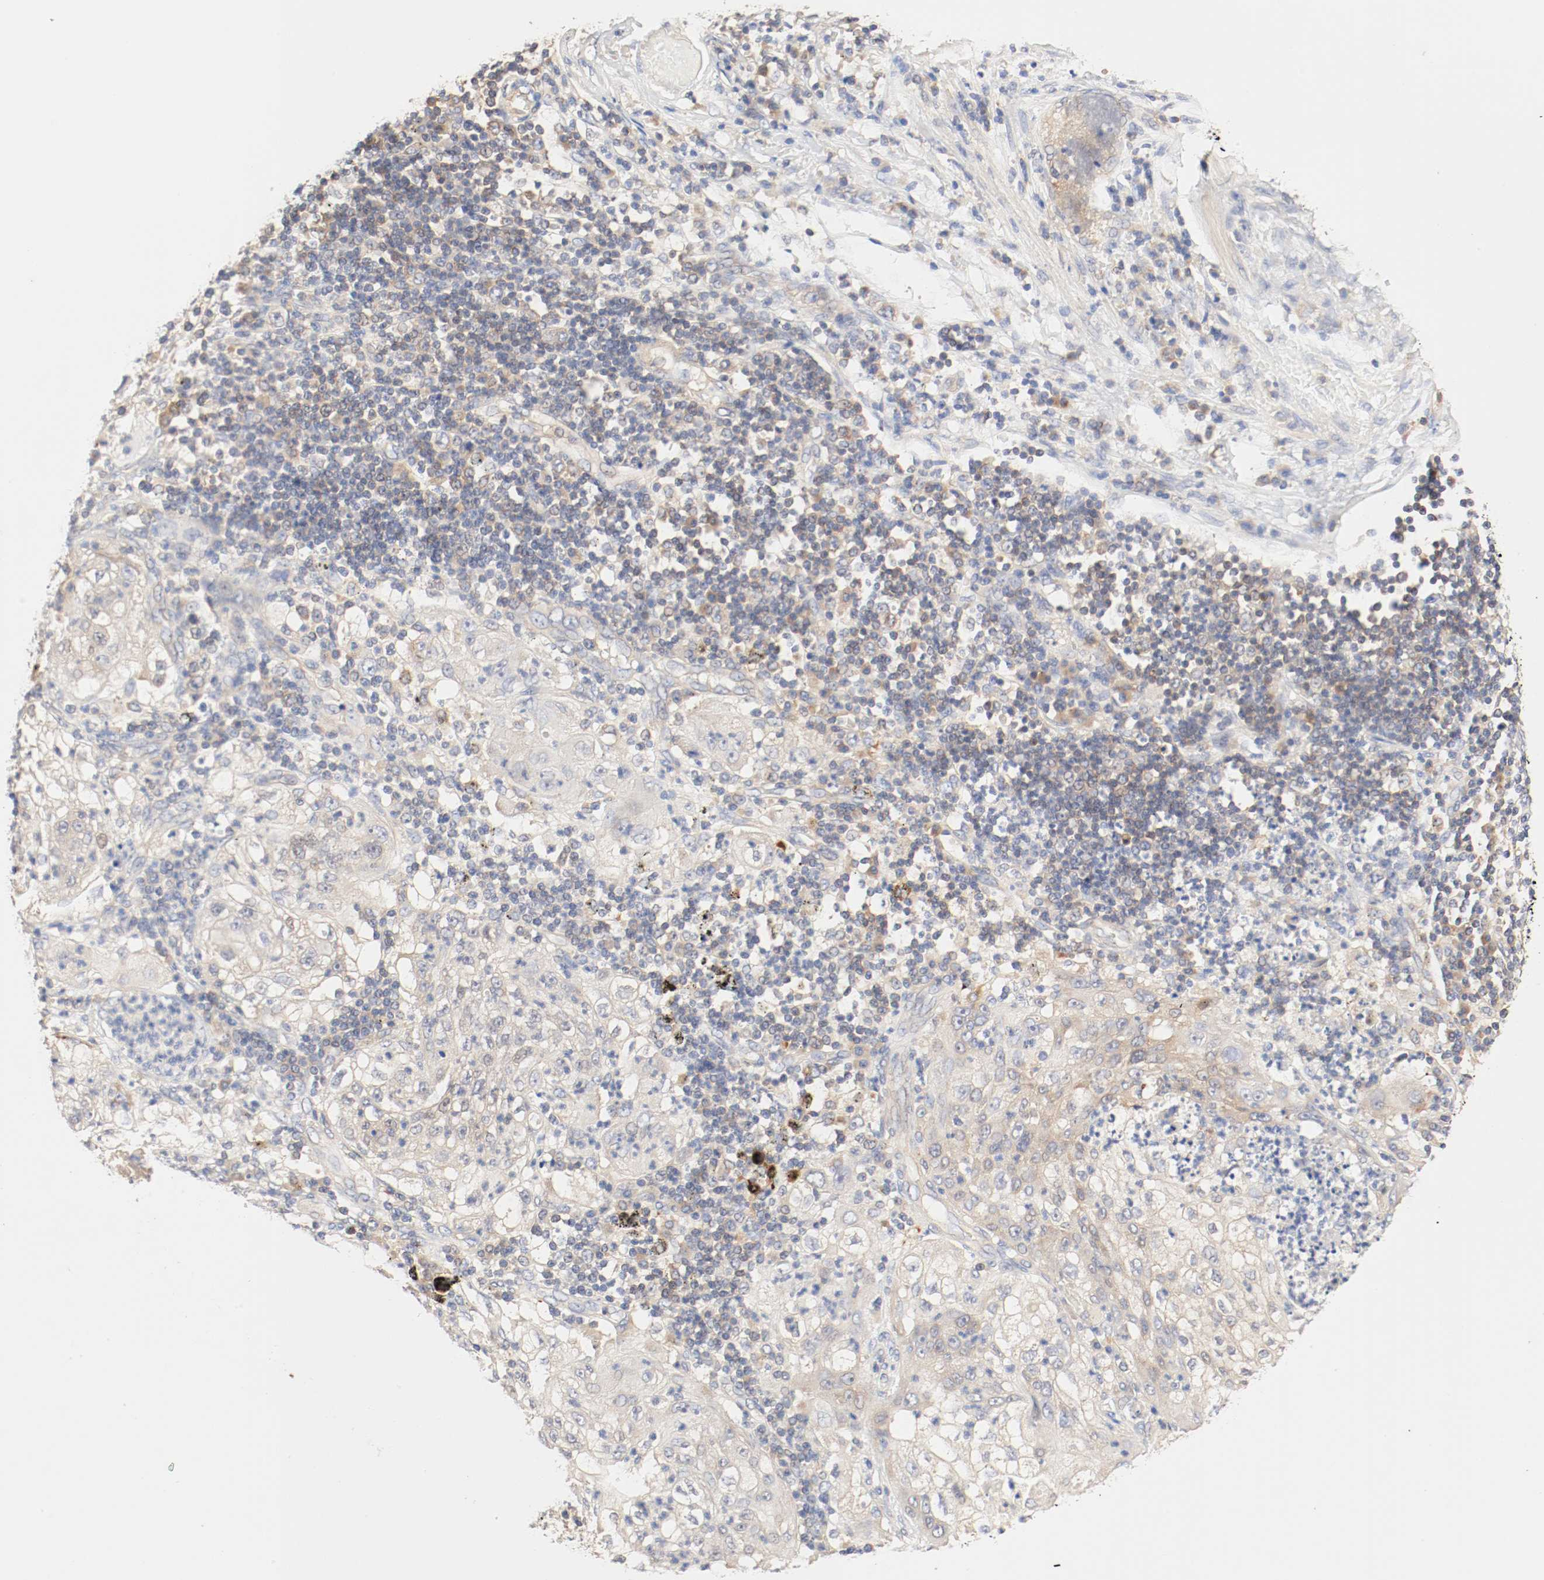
{"staining": {"intensity": "moderate", "quantity": "25%-75%", "location": "cytoplasmic/membranous"}, "tissue": "lung cancer", "cell_type": "Tumor cells", "image_type": "cancer", "snomed": [{"axis": "morphology", "description": "Inflammation, NOS"}, {"axis": "morphology", "description": "Squamous cell carcinoma, NOS"}, {"axis": "topography", "description": "Lymph node"}, {"axis": "topography", "description": "Soft tissue"}, {"axis": "topography", "description": "Lung"}], "caption": "Lung cancer (squamous cell carcinoma) stained with IHC demonstrates moderate cytoplasmic/membranous expression in approximately 25%-75% of tumor cells.", "gene": "GIT1", "patient": {"sex": "male", "age": 66}}